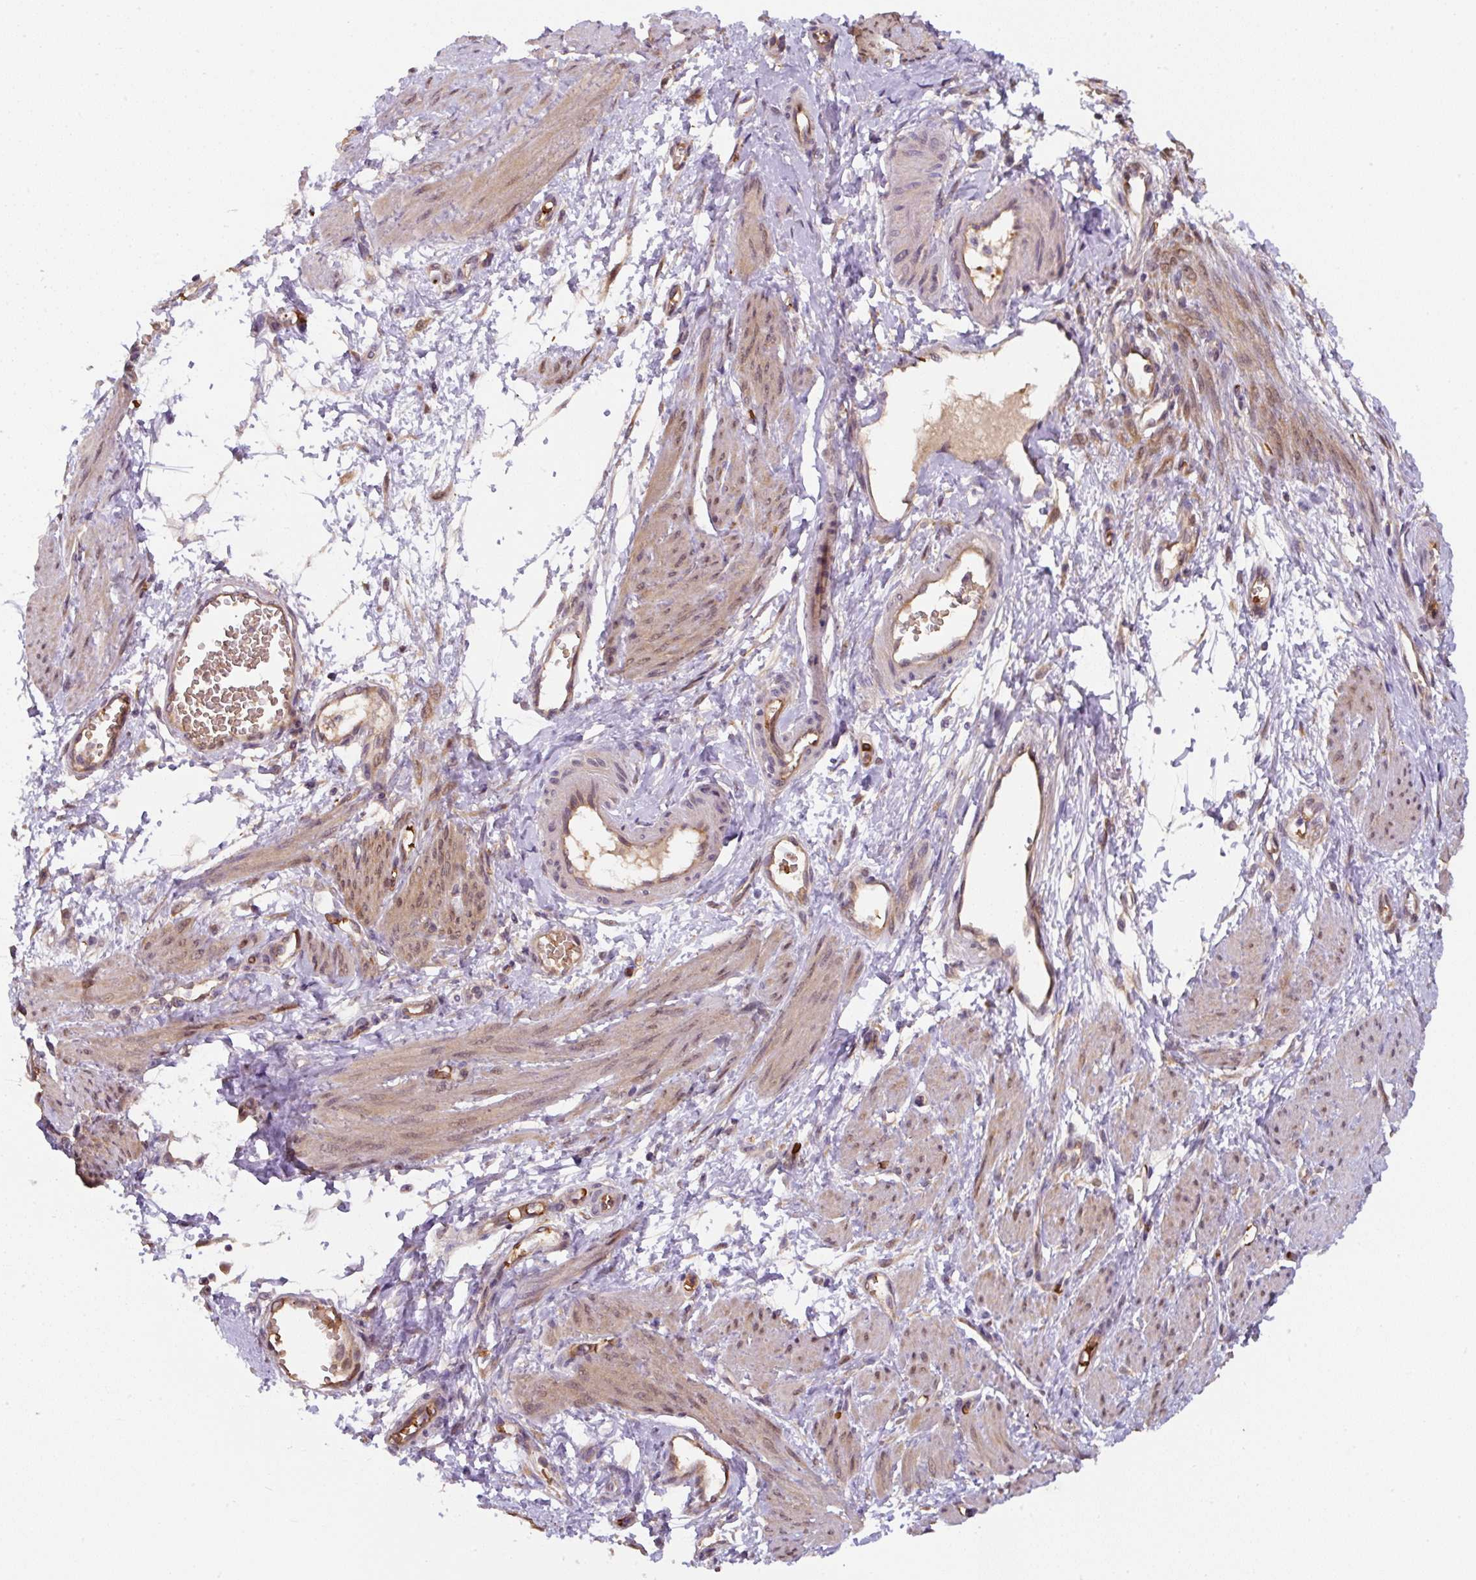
{"staining": {"intensity": "moderate", "quantity": "25%-75%", "location": "cytoplasmic/membranous,nuclear"}, "tissue": "smooth muscle", "cell_type": "Smooth muscle cells", "image_type": "normal", "snomed": [{"axis": "morphology", "description": "Normal tissue, NOS"}, {"axis": "topography", "description": "Smooth muscle"}, {"axis": "topography", "description": "Uterus"}], "caption": "The photomicrograph reveals staining of benign smooth muscle, revealing moderate cytoplasmic/membranous,nuclear protein expression (brown color) within smooth muscle cells.", "gene": "ST13", "patient": {"sex": "female", "age": 39}}